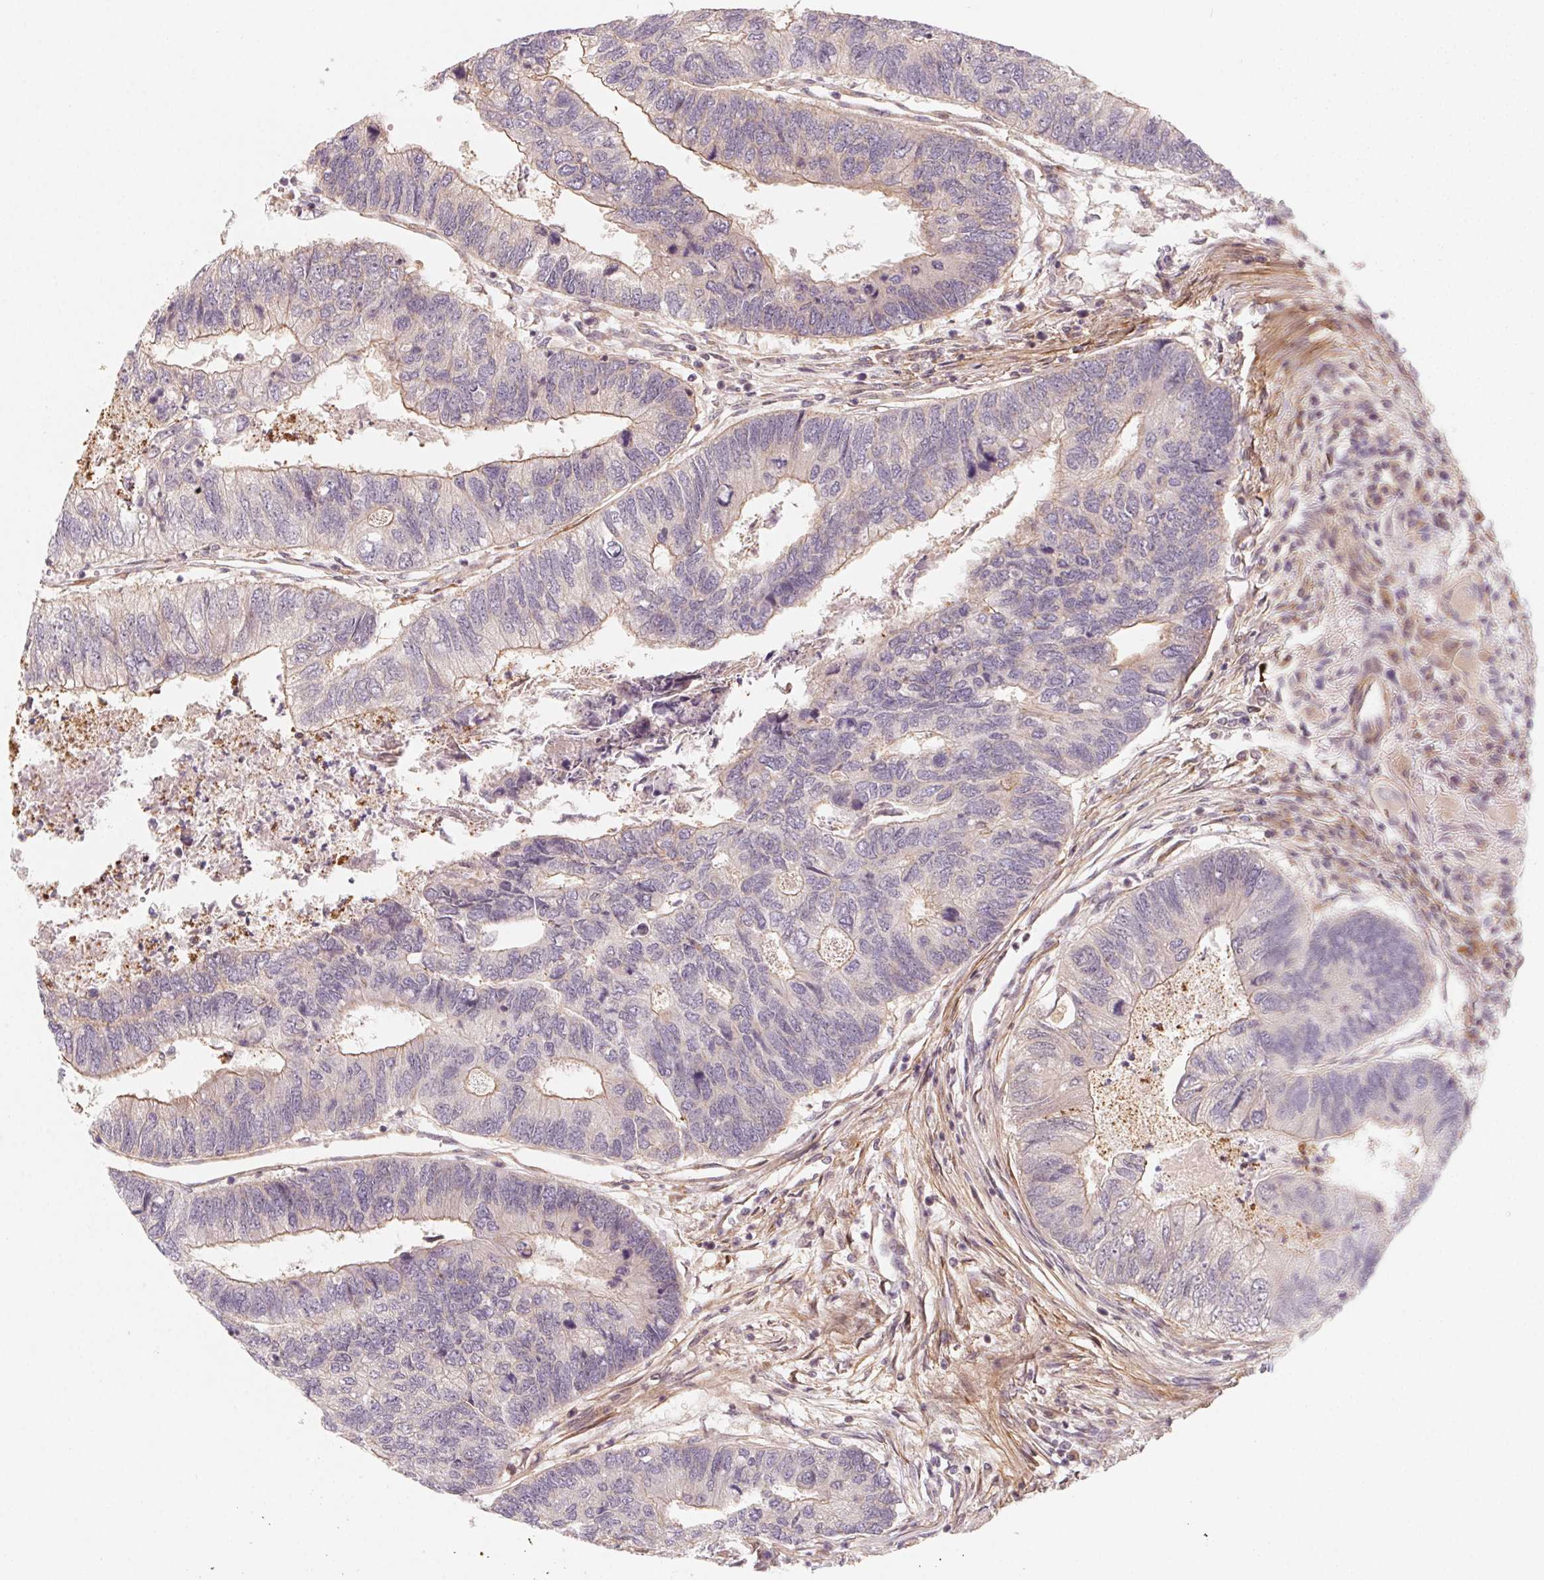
{"staining": {"intensity": "weak", "quantity": "25%-75%", "location": "cytoplasmic/membranous"}, "tissue": "colorectal cancer", "cell_type": "Tumor cells", "image_type": "cancer", "snomed": [{"axis": "morphology", "description": "Adenocarcinoma, NOS"}, {"axis": "topography", "description": "Colon"}], "caption": "Immunohistochemistry of human adenocarcinoma (colorectal) exhibits low levels of weak cytoplasmic/membranous positivity in about 25%-75% of tumor cells.", "gene": "CCDC112", "patient": {"sex": "female", "age": 67}}